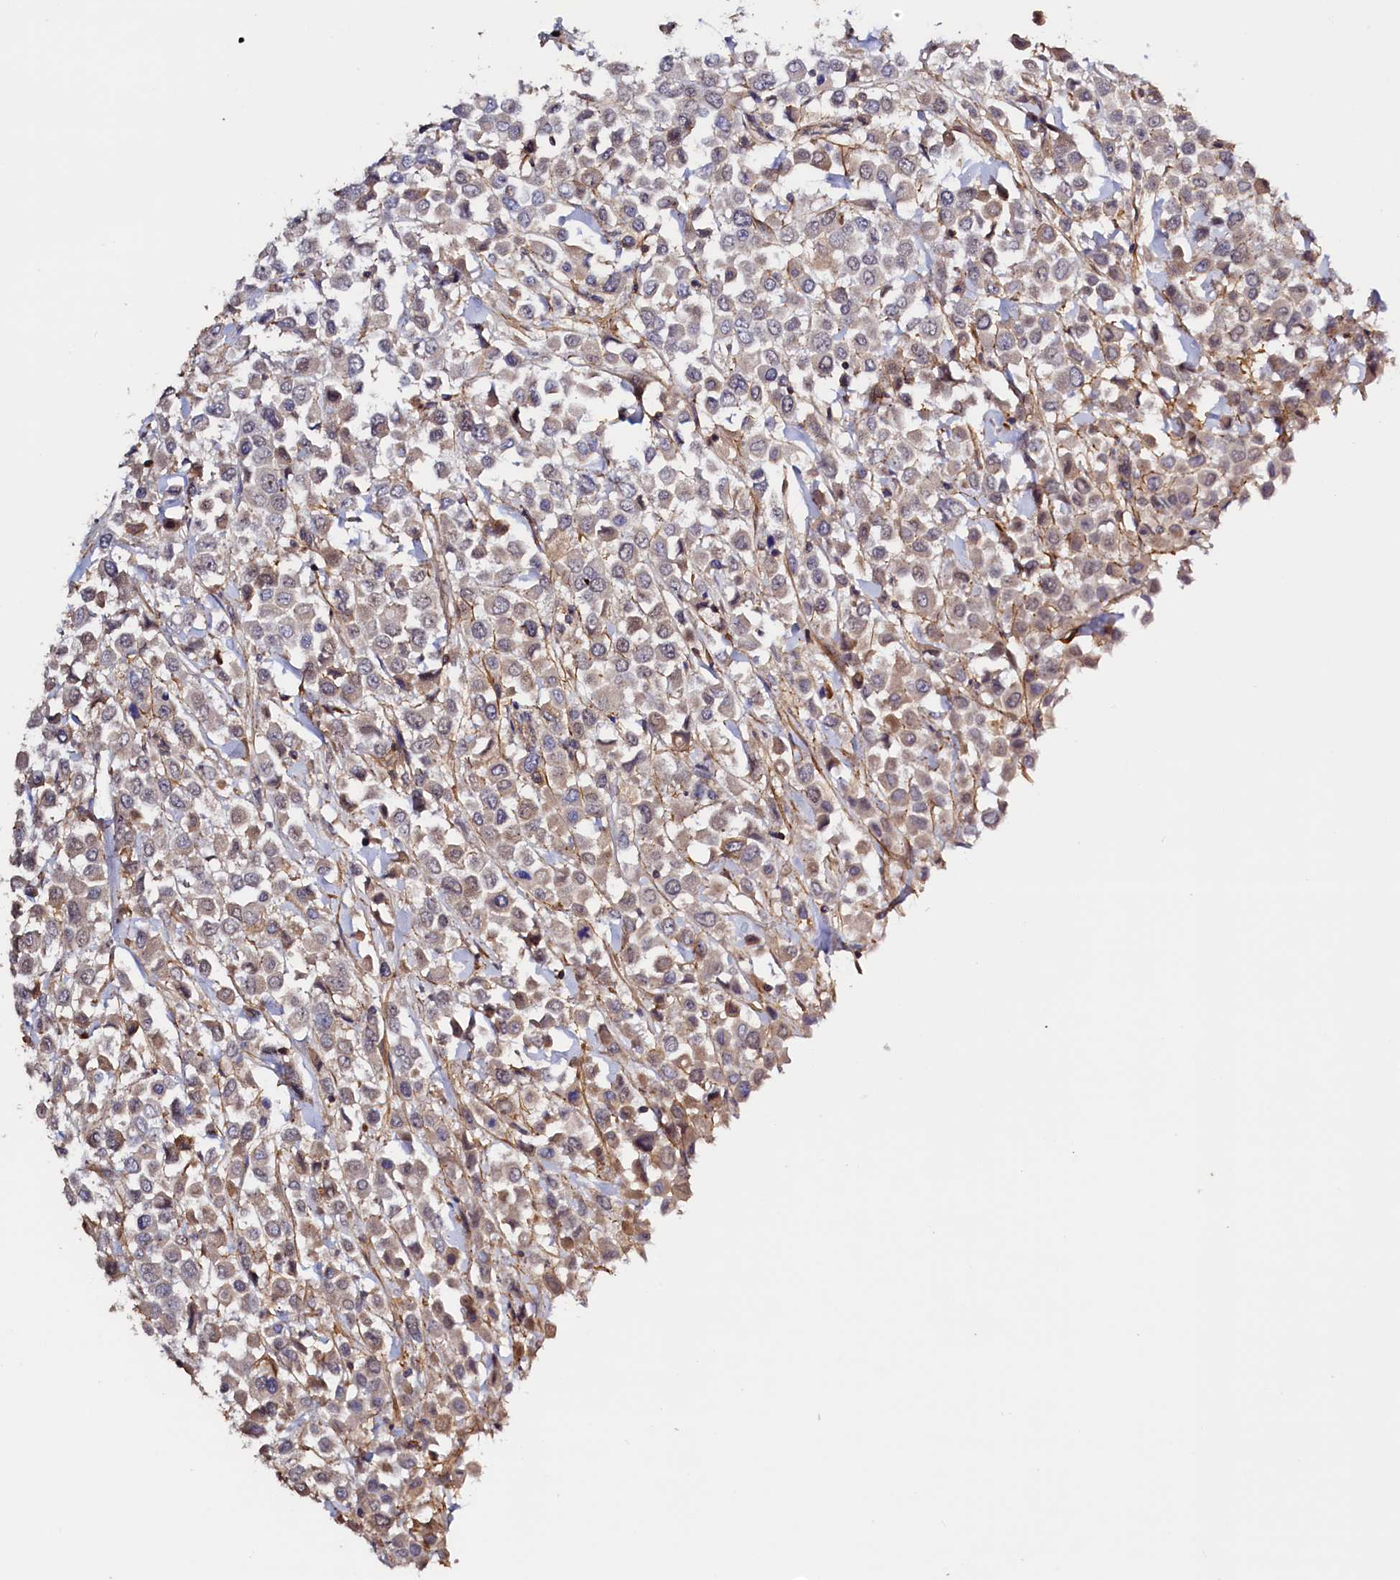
{"staining": {"intensity": "weak", "quantity": "25%-75%", "location": "cytoplasmic/membranous"}, "tissue": "breast cancer", "cell_type": "Tumor cells", "image_type": "cancer", "snomed": [{"axis": "morphology", "description": "Duct carcinoma"}, {"axis": "topography", "description": "Breast"}], "caption": "Immunohistochemistry (DAB) staining of human breast cancer shows weak cytoplasmic/membranous protein staining in about 25%-75% of tumor cells. The staining is performed using DAB (3,3'-diaminobenzidine) brown chromogen to label protein expression. The nuclei are counter-stained blue using hematoxylin.", "gene": "DUOXA1", "patient": {"sex": "female", "age": 61}}